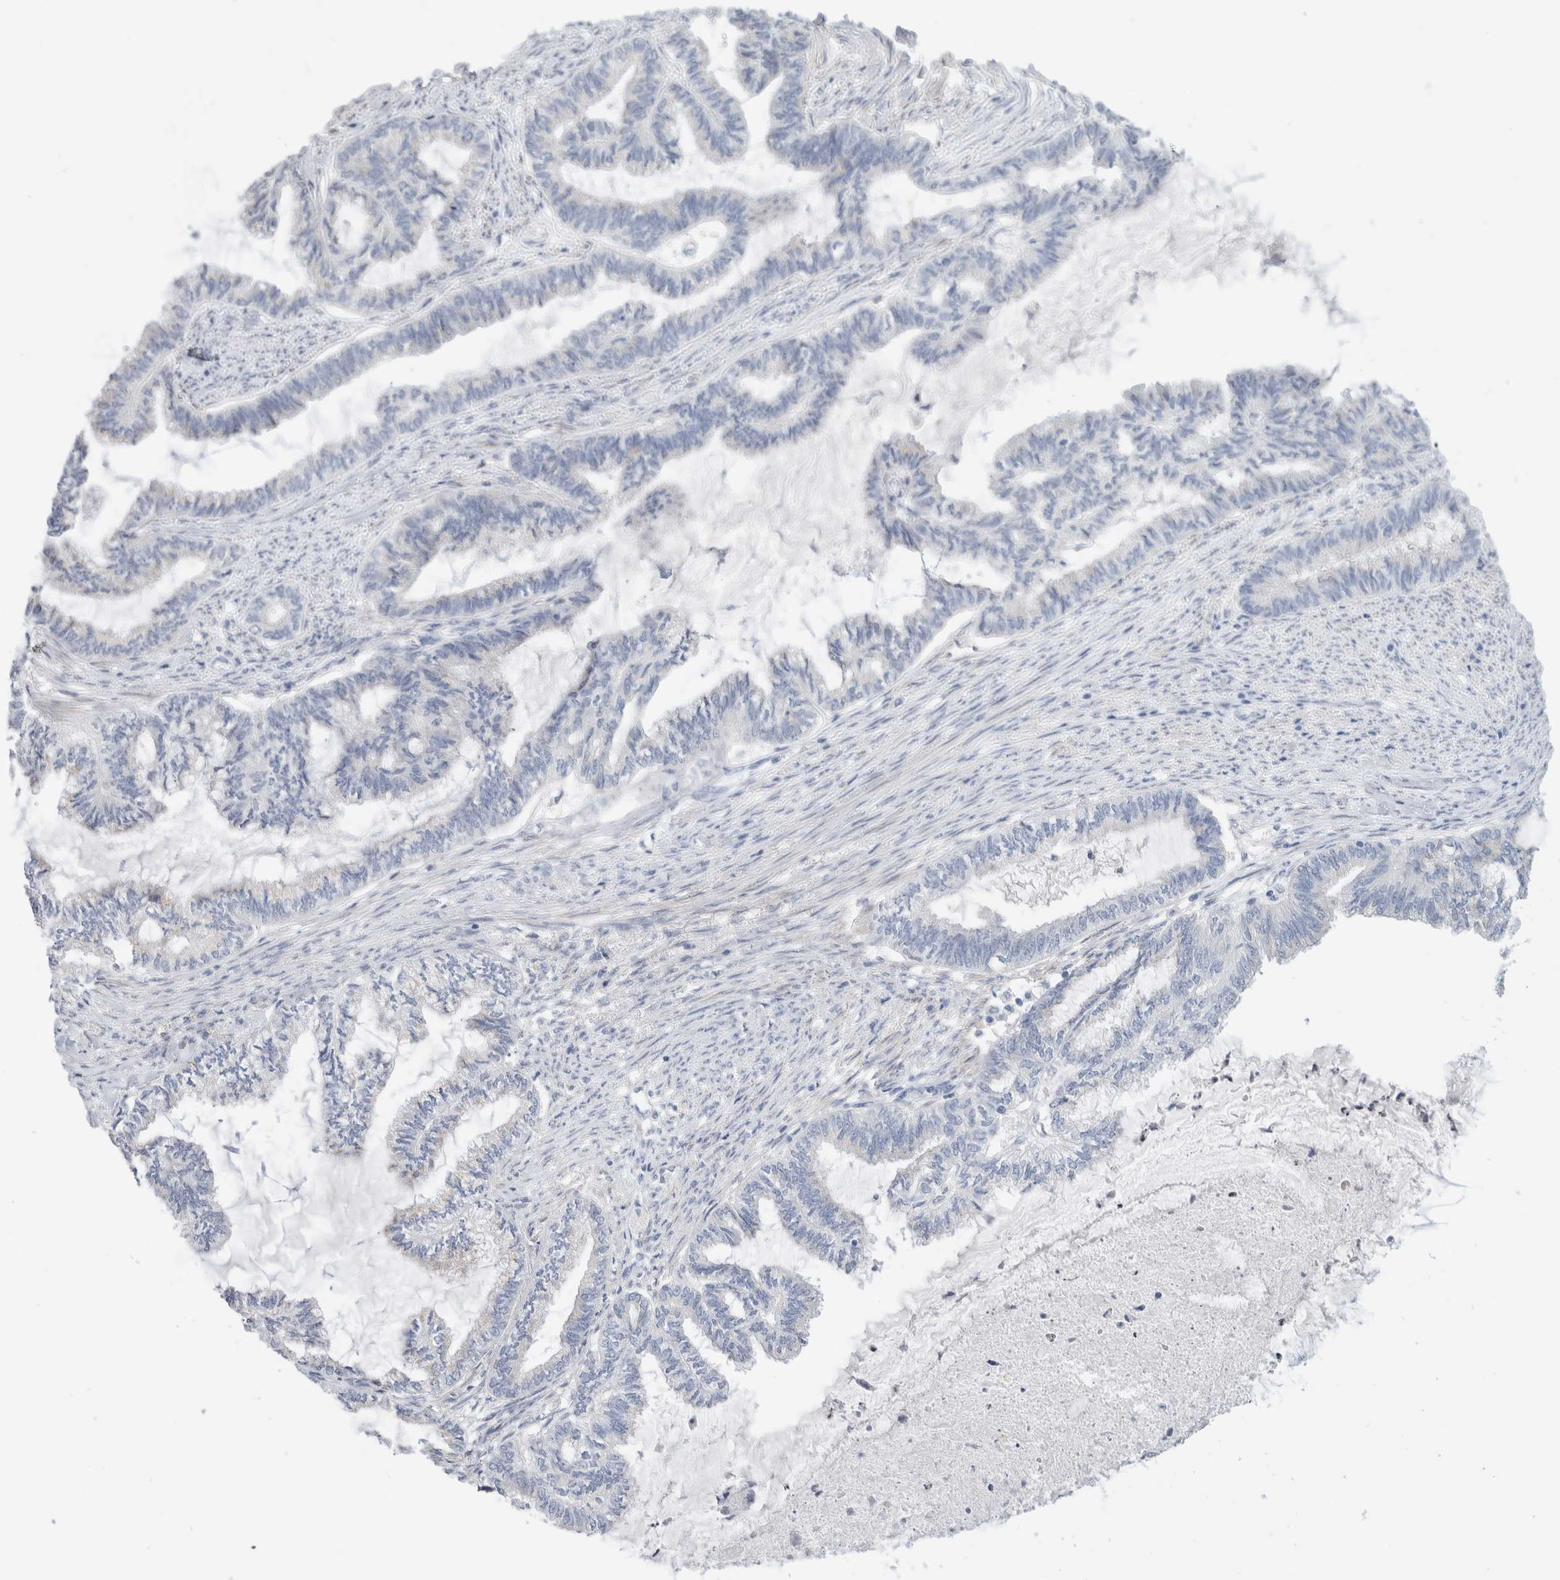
{"staining": {"intensity": "negative", "quantity": "none", "location": "none"}, "tissue": "endometrial cancer", "cell_type": "Tumor cells", "image_type": "cancer", "snomed": [{"axis": "morphology", "description": "Adenocarcinoma, NOS"}, {"axis": "topography", "description": "Endometrium"}], "caption": "IHC image of neoplastic tissue: endometrial adenocarcinoma stained with DAB (3,3'-diaminobenzidine) exhibits no significant protein expression in tumor cells. (Immunohistochemistry (ihc), brightfield microscopy, high magnification).", "gene": "ADAM30", "patient": {"sex": "female", "age": 86}}